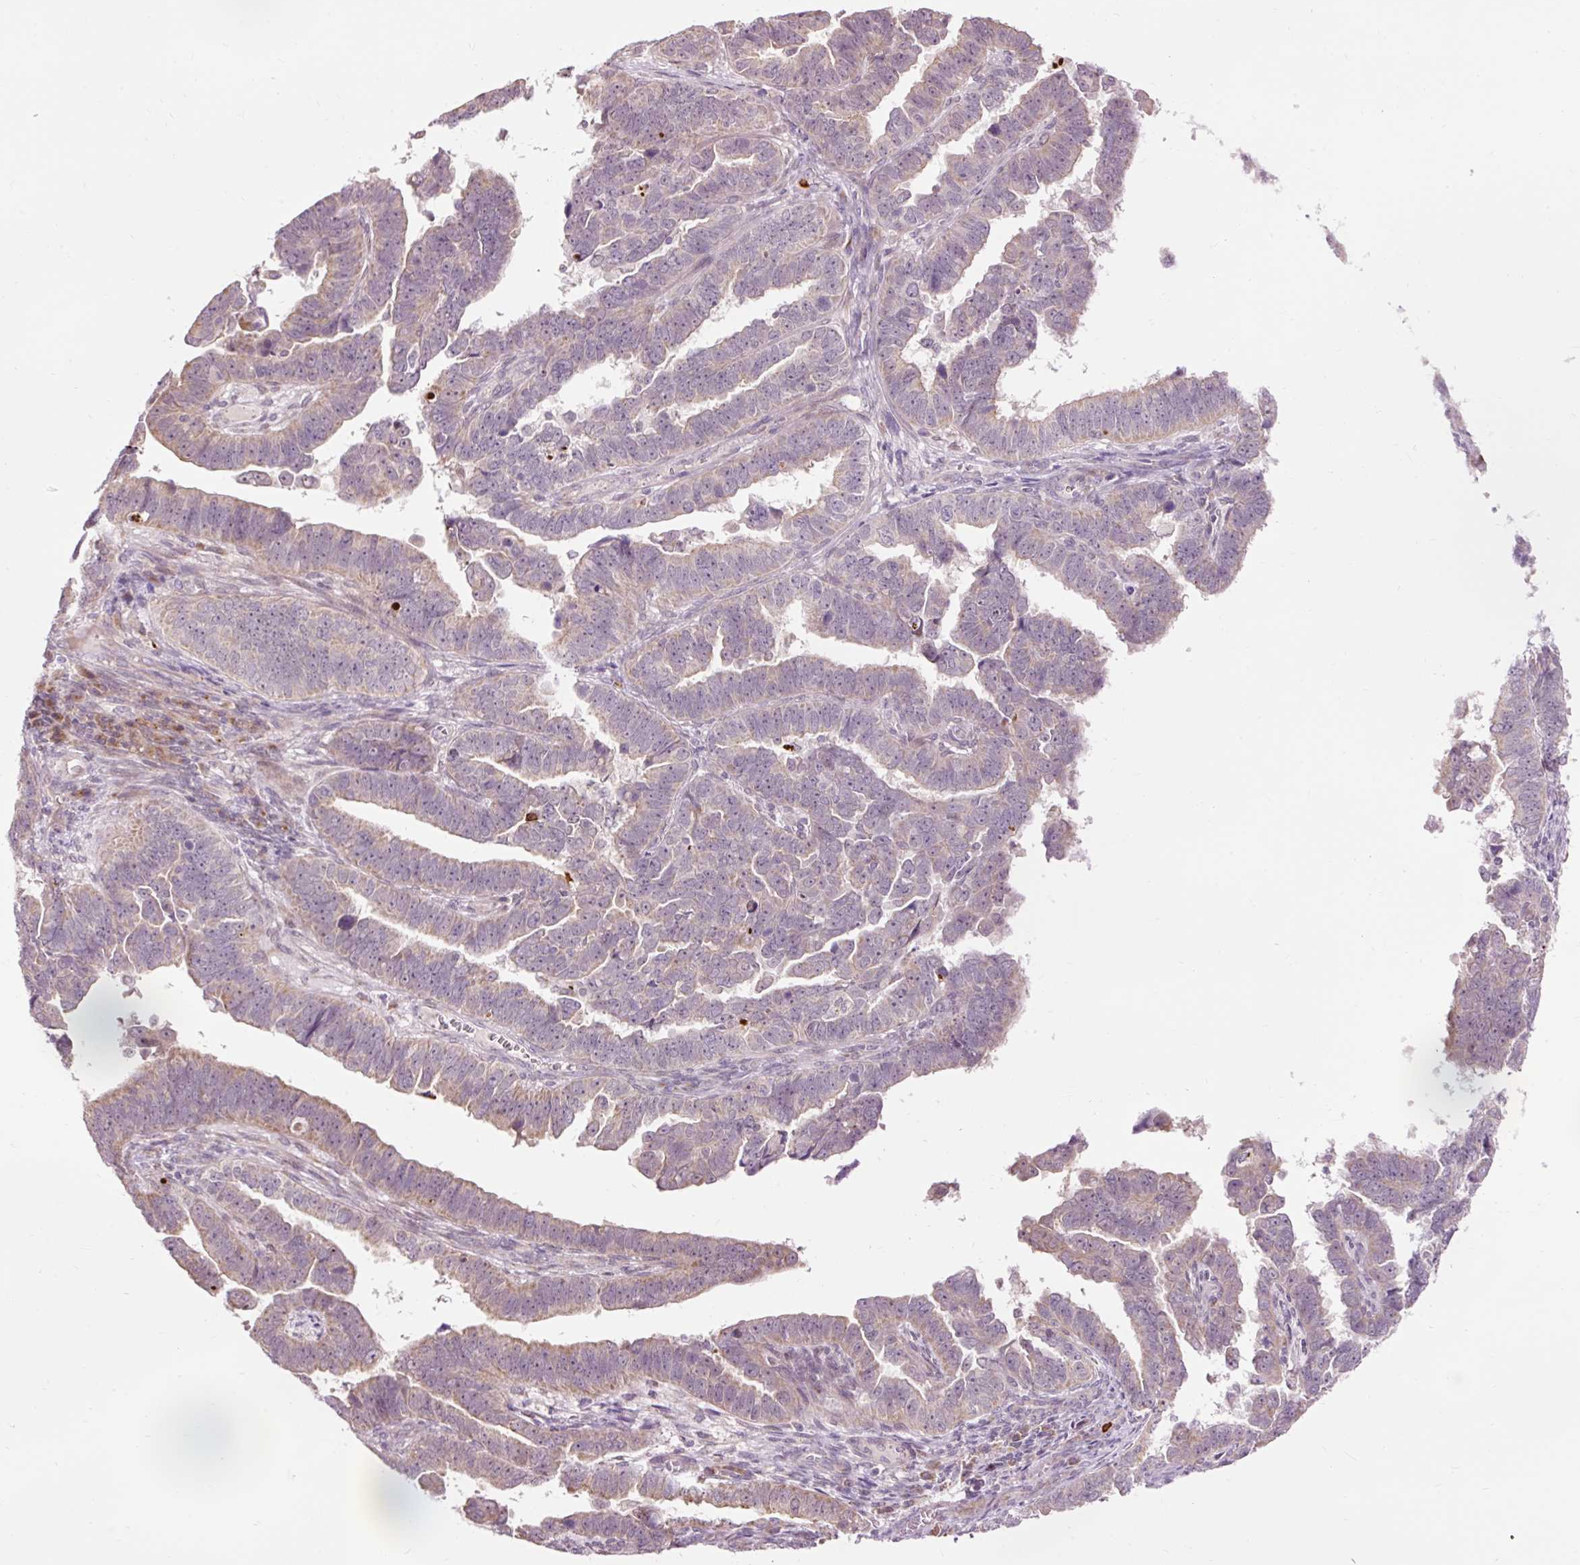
{"staining": {"intensity": "weak", "quantity": "25%-75%", "location": "cytoplasmic/membranous"}, "tissue": "endometrial cancer", "cell_type": "Tumor cells", "image_type": "cancer", "snomed": [{"axis": "morphology", "description": "Adenocarcinoma, NOS"}, {"axis": "topography", "description": "Endometrium"}], "caption": "Brown immunohistochemical staining in endometrial adenocarcinoma displays weak cytoplasmic/membranous expression in approximately 25%-75% of tumor cells.", "gene": "PRDX5", "patient": {"sex": "female", "age": 75}}